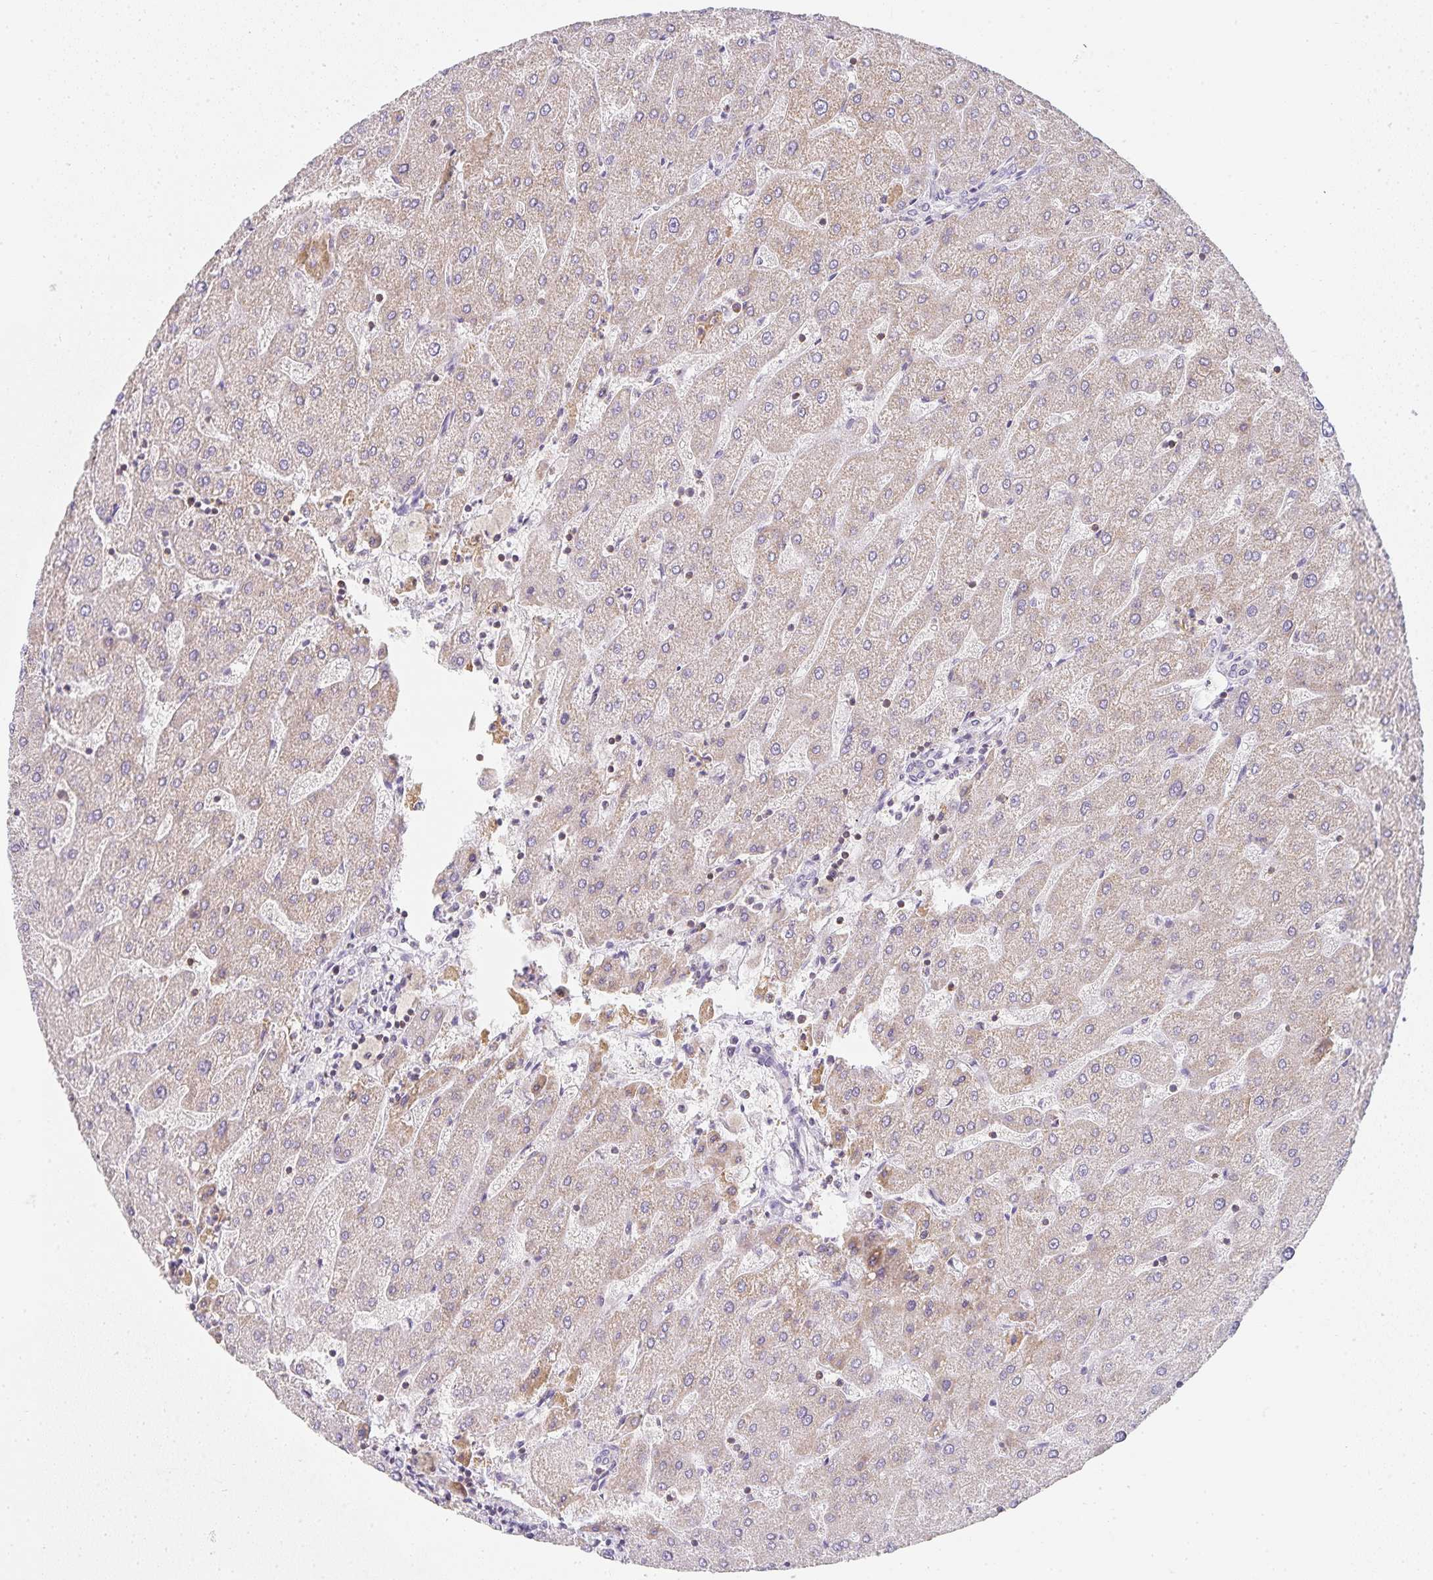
{"staining": {"intensity": "negative", "quantity": "none", "location": "none"}, "tissue": "liver", "cell_type": "Cholangiocytes", "image_type": "normal", "snomed": [{"axis": "morphology", "description": "Normal tissue, NOS"}, {"axis": "topography", "description": "Liver"}], "caption": "Photomicrograph shows no protein staining in cholangiocytes of normal liver. Nuclei are stained in blue.", "gene": "GATA3", "patient": {"sex": "male", "age": 67}}